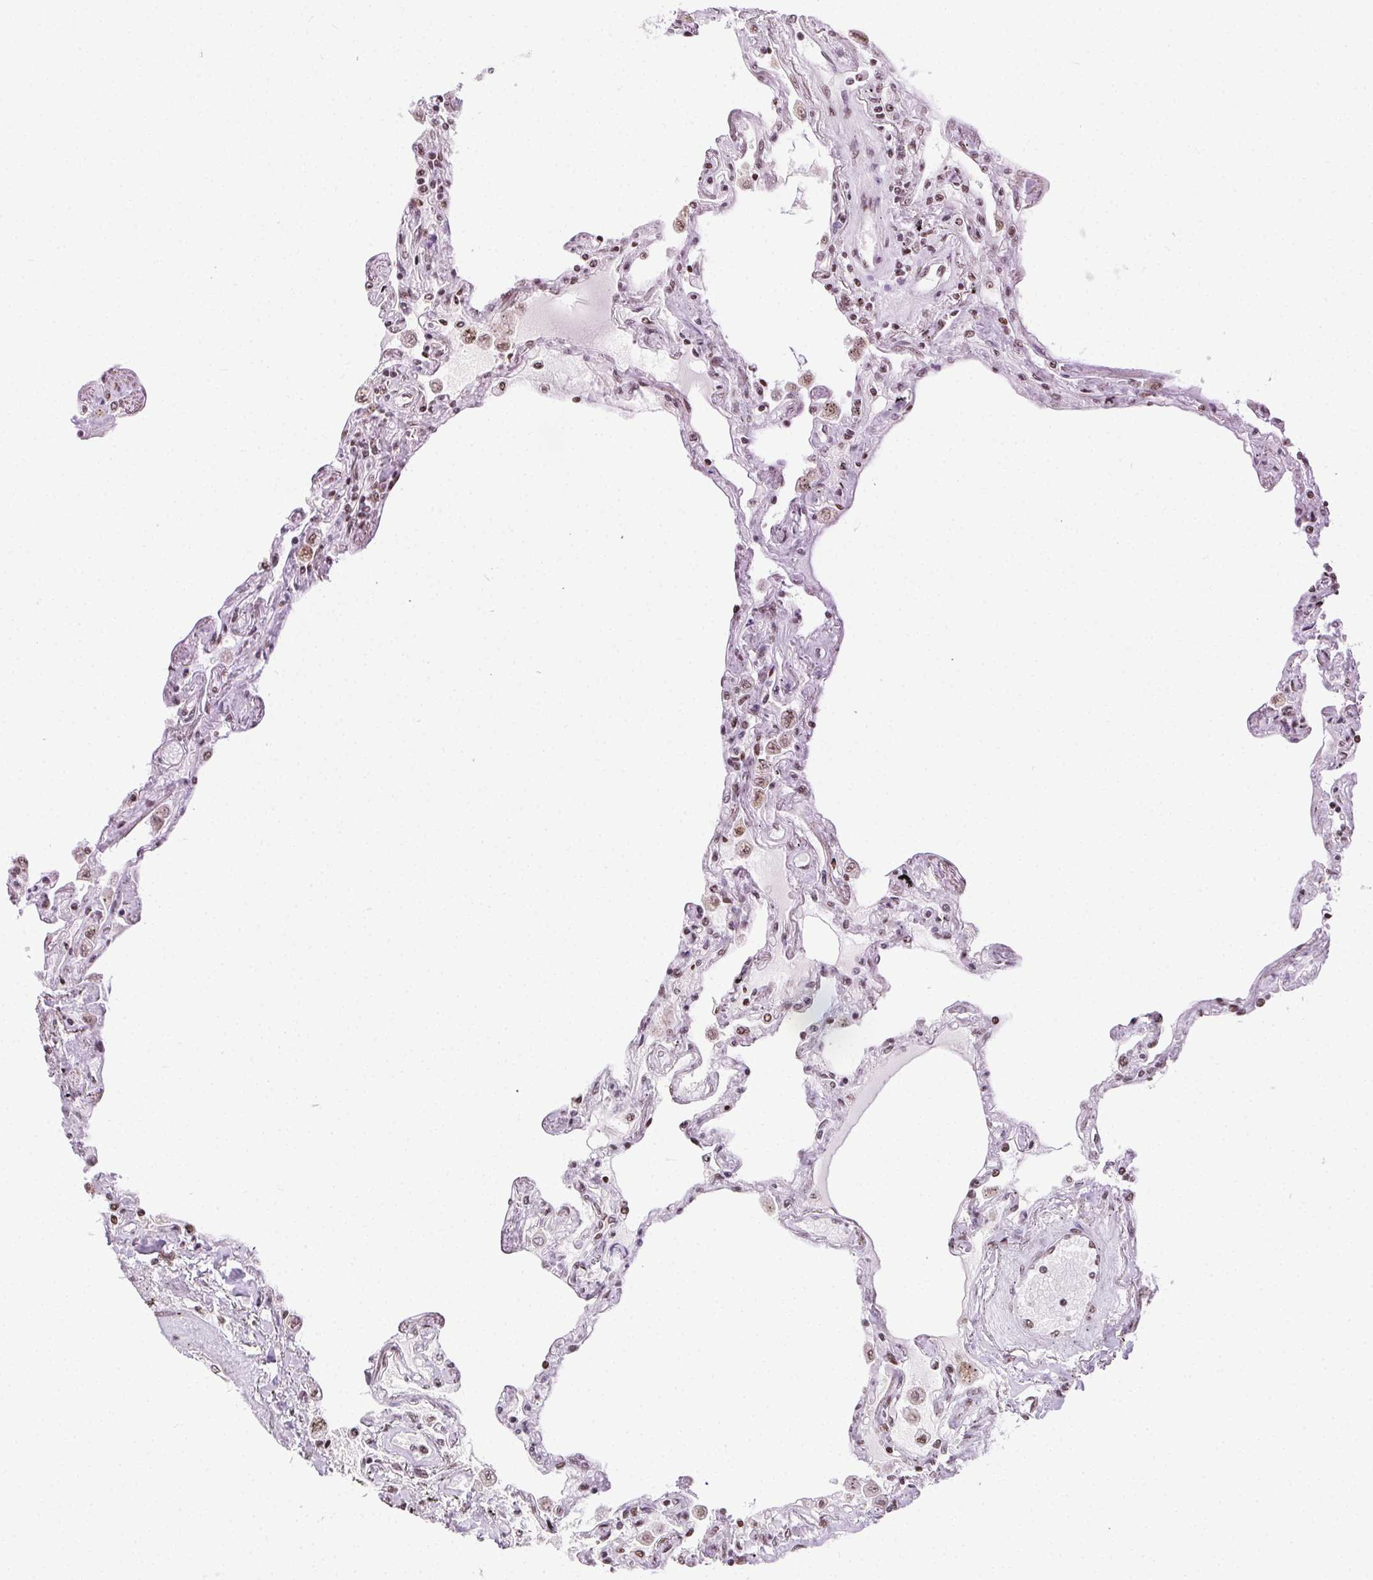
{"staining": {"intensity": "moderate", "quantity": "25%-75%", "location": "nuclear"}, "tissue": "lung", "cell_type": "Alveolar cells", "image_type": "normal", "snomed": [{"axis": "morphology", "description": "Normal tissue, NOS"}, {"axis": "morphology", "description": "Adenocarcinoma, NOS"}, {"axis": "topography", "description": "Cartilage tissue"}, {"axis": "topography", "description": "Lung"}], "caption": "Benign lung exhibits moderate nuclear staining in about 25%-75% of alveolar cells, visualized by immunohistochemistry.", "gene": "TRA2B", "patient": {"sex": "female", "age": 67}}